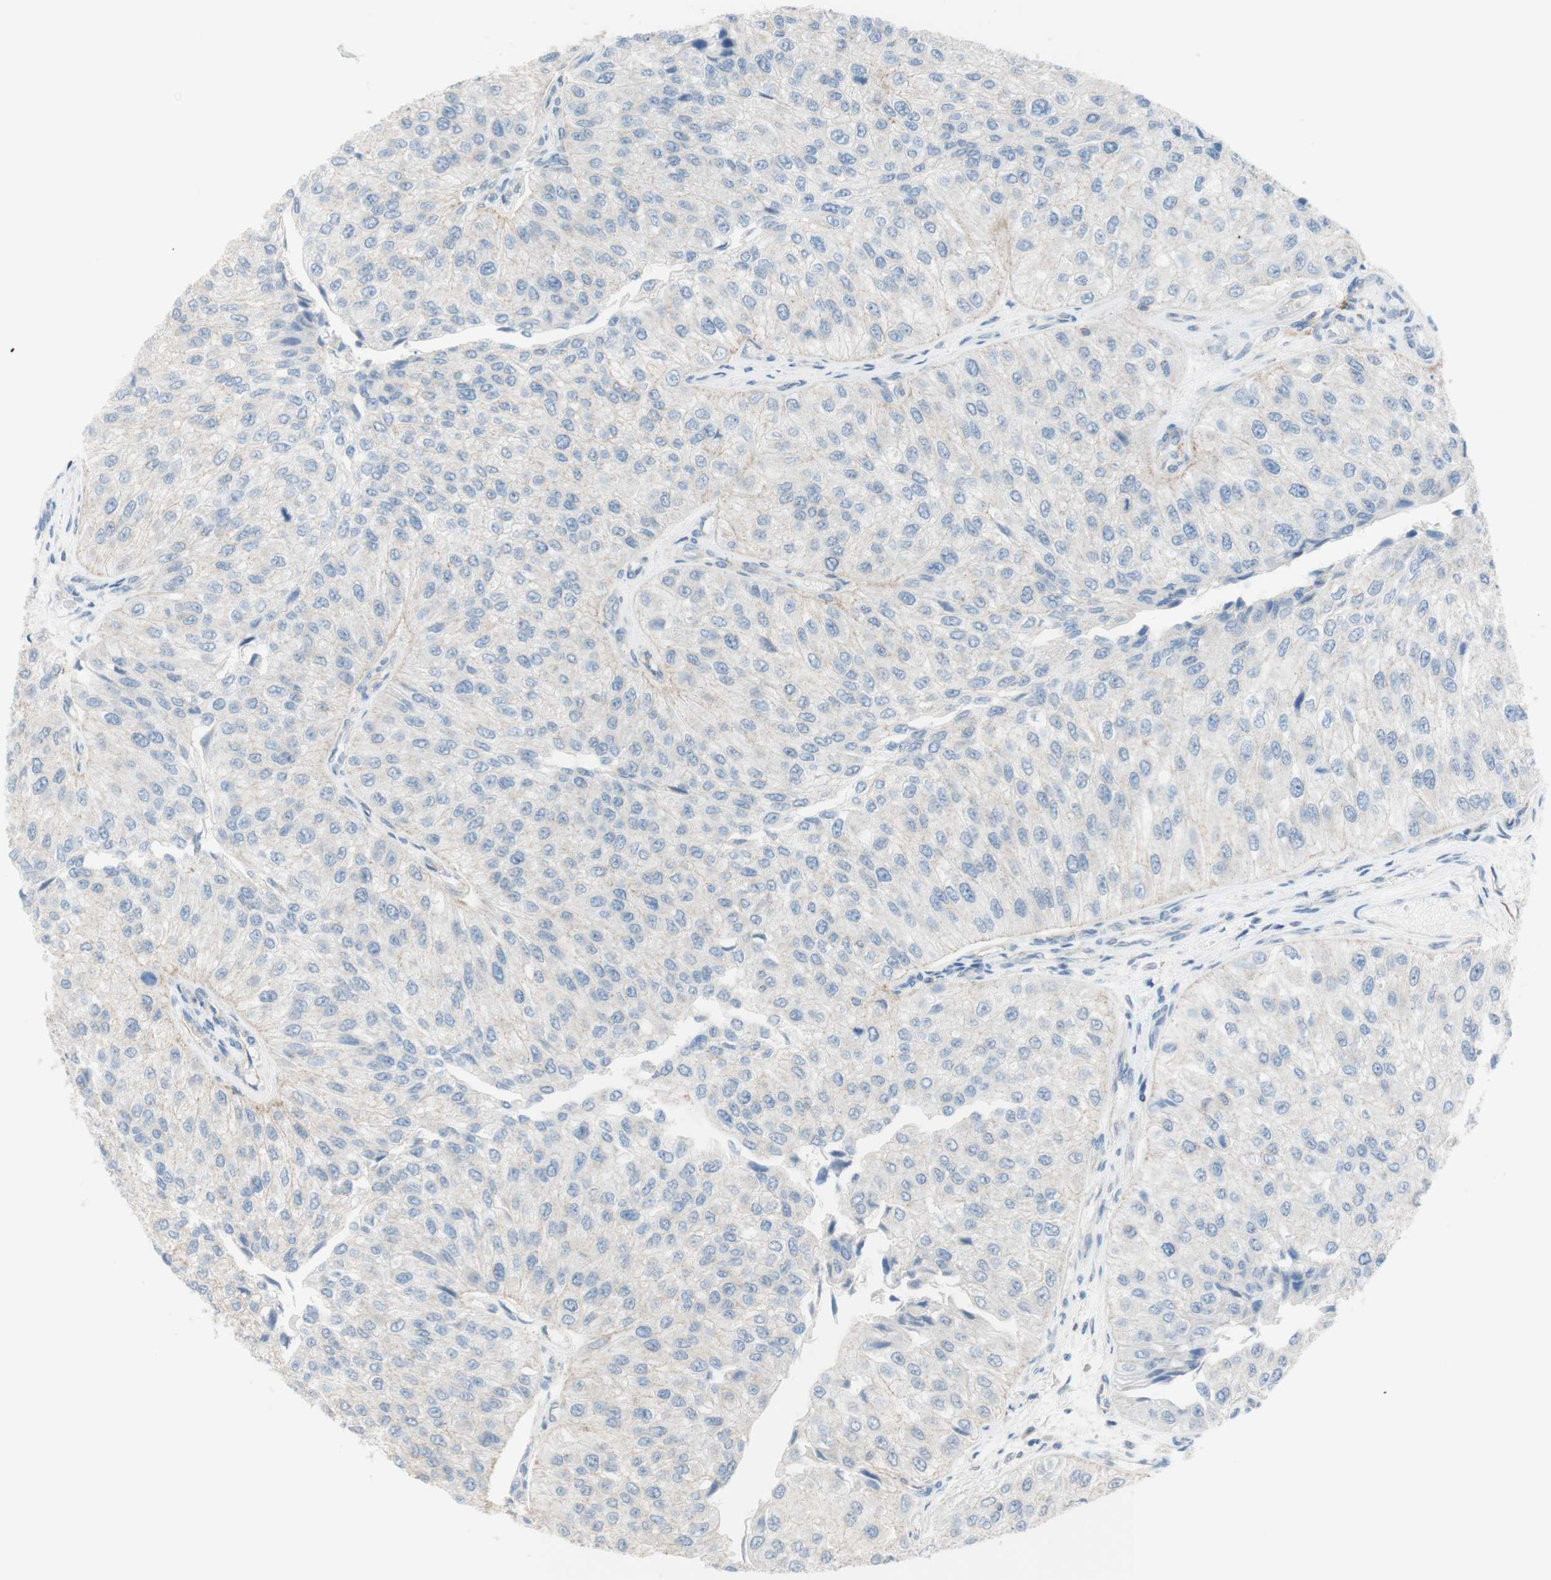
{"staining": {"intensity": "negative", "quantity": "none", "location": "none"}, "tissue": "urothelial cancer", "cell_type": "Tumor cells", "image_type": "cancer", "snomed": [{"axis": "morphology", "description": "Urothelial carcinoma, High grade"}, {"axis": "topography", "description": "Kidney"}, {"axis": "topography", "description": "Urinary bladder"}], "caption": "Immunohistochemical staining of urothelial cancer shows no significant staining in tumor cells.", "gene": "POU2AF1", "patient": {"sex": "male", "age": 77}}